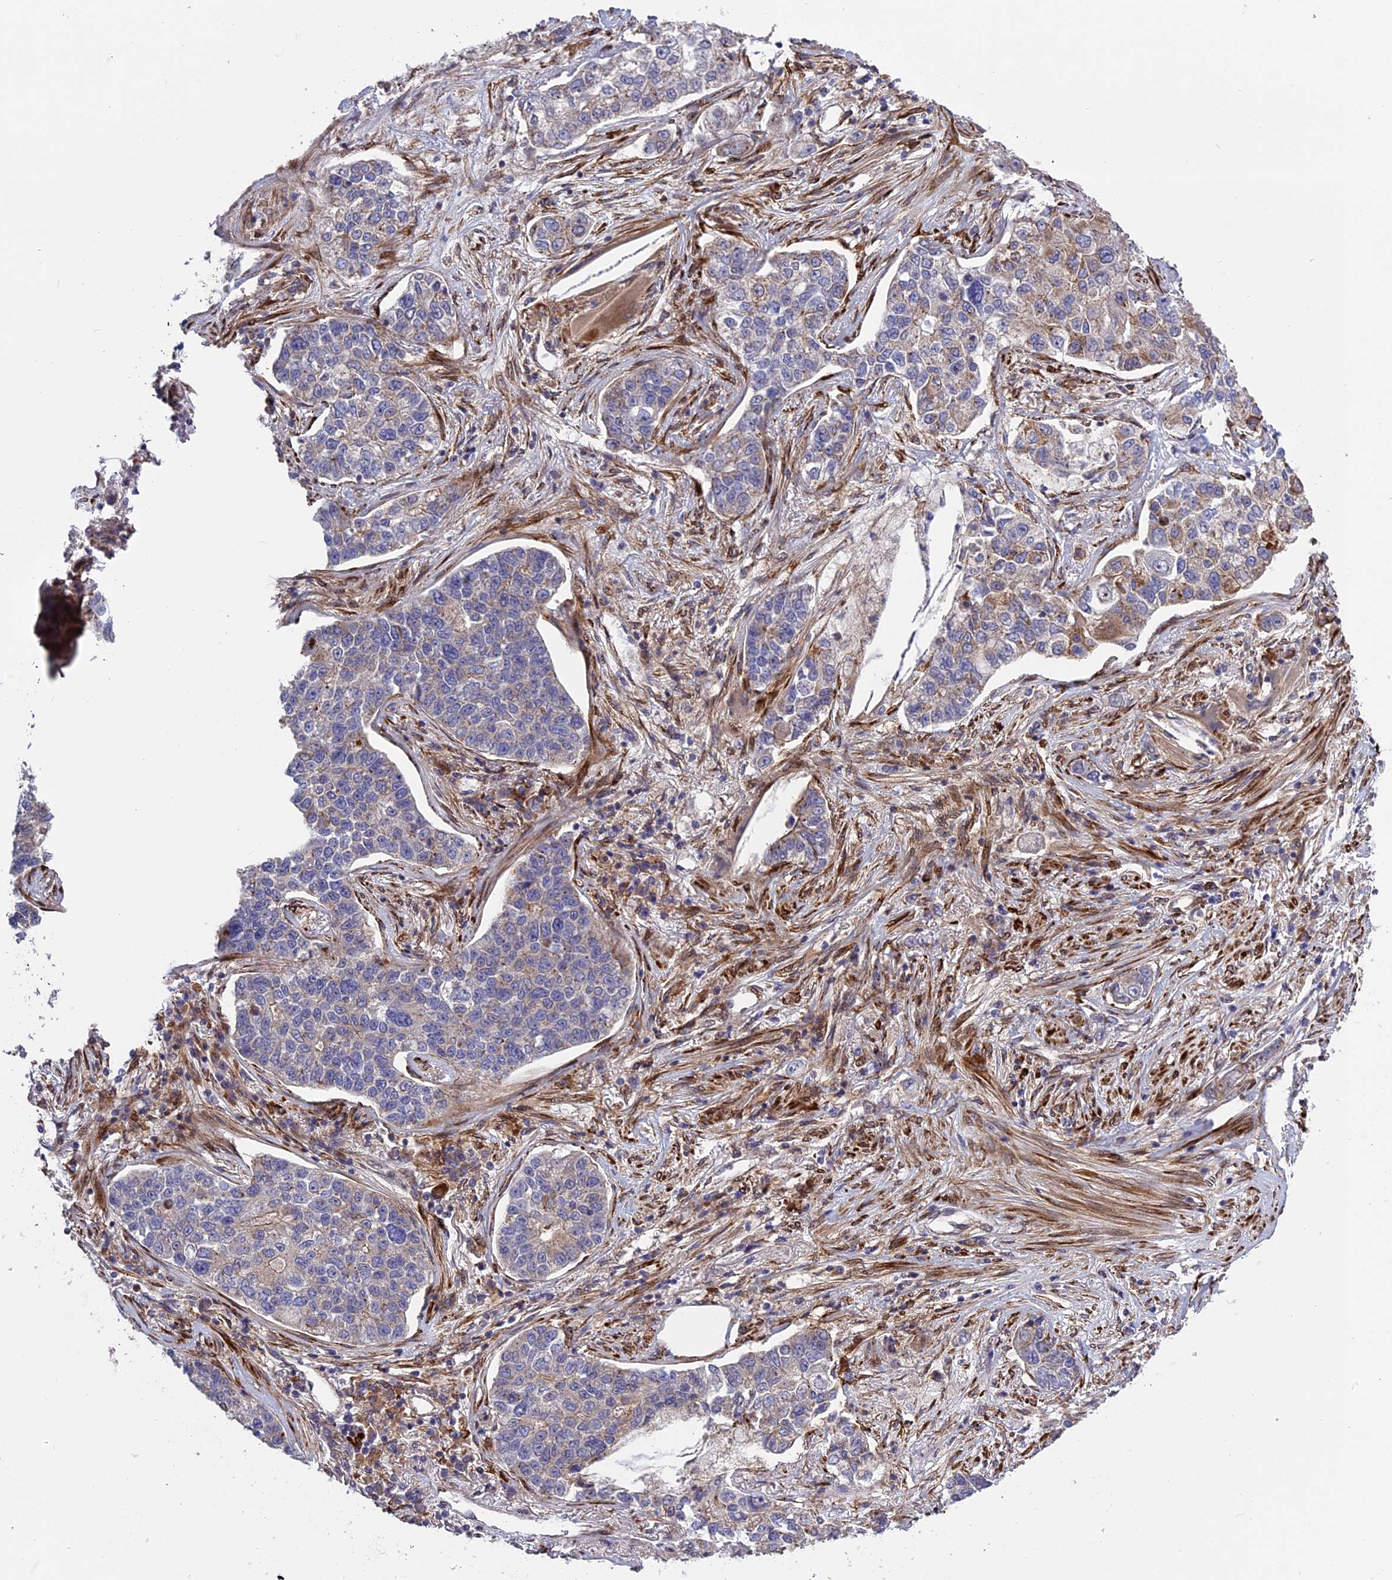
{"staining": {"intensity": "negative", "quantity": "none", "location": "none"}, "tissue": "lung cancer", "cell_type": "Tumor cells", "image_type": "cancer", "snomed": [{"axis": "morphology", "description": "Adenocarcinoma, NOS"}, {"axis": "topography", "description": "Lung"}], "caption": "This is an IHC photomicrograph of adenocarcinoma (lung). There is no expression in tumor cells.", "gene": "DDX60L", "patient": {"sex": "male", "age": 49}}